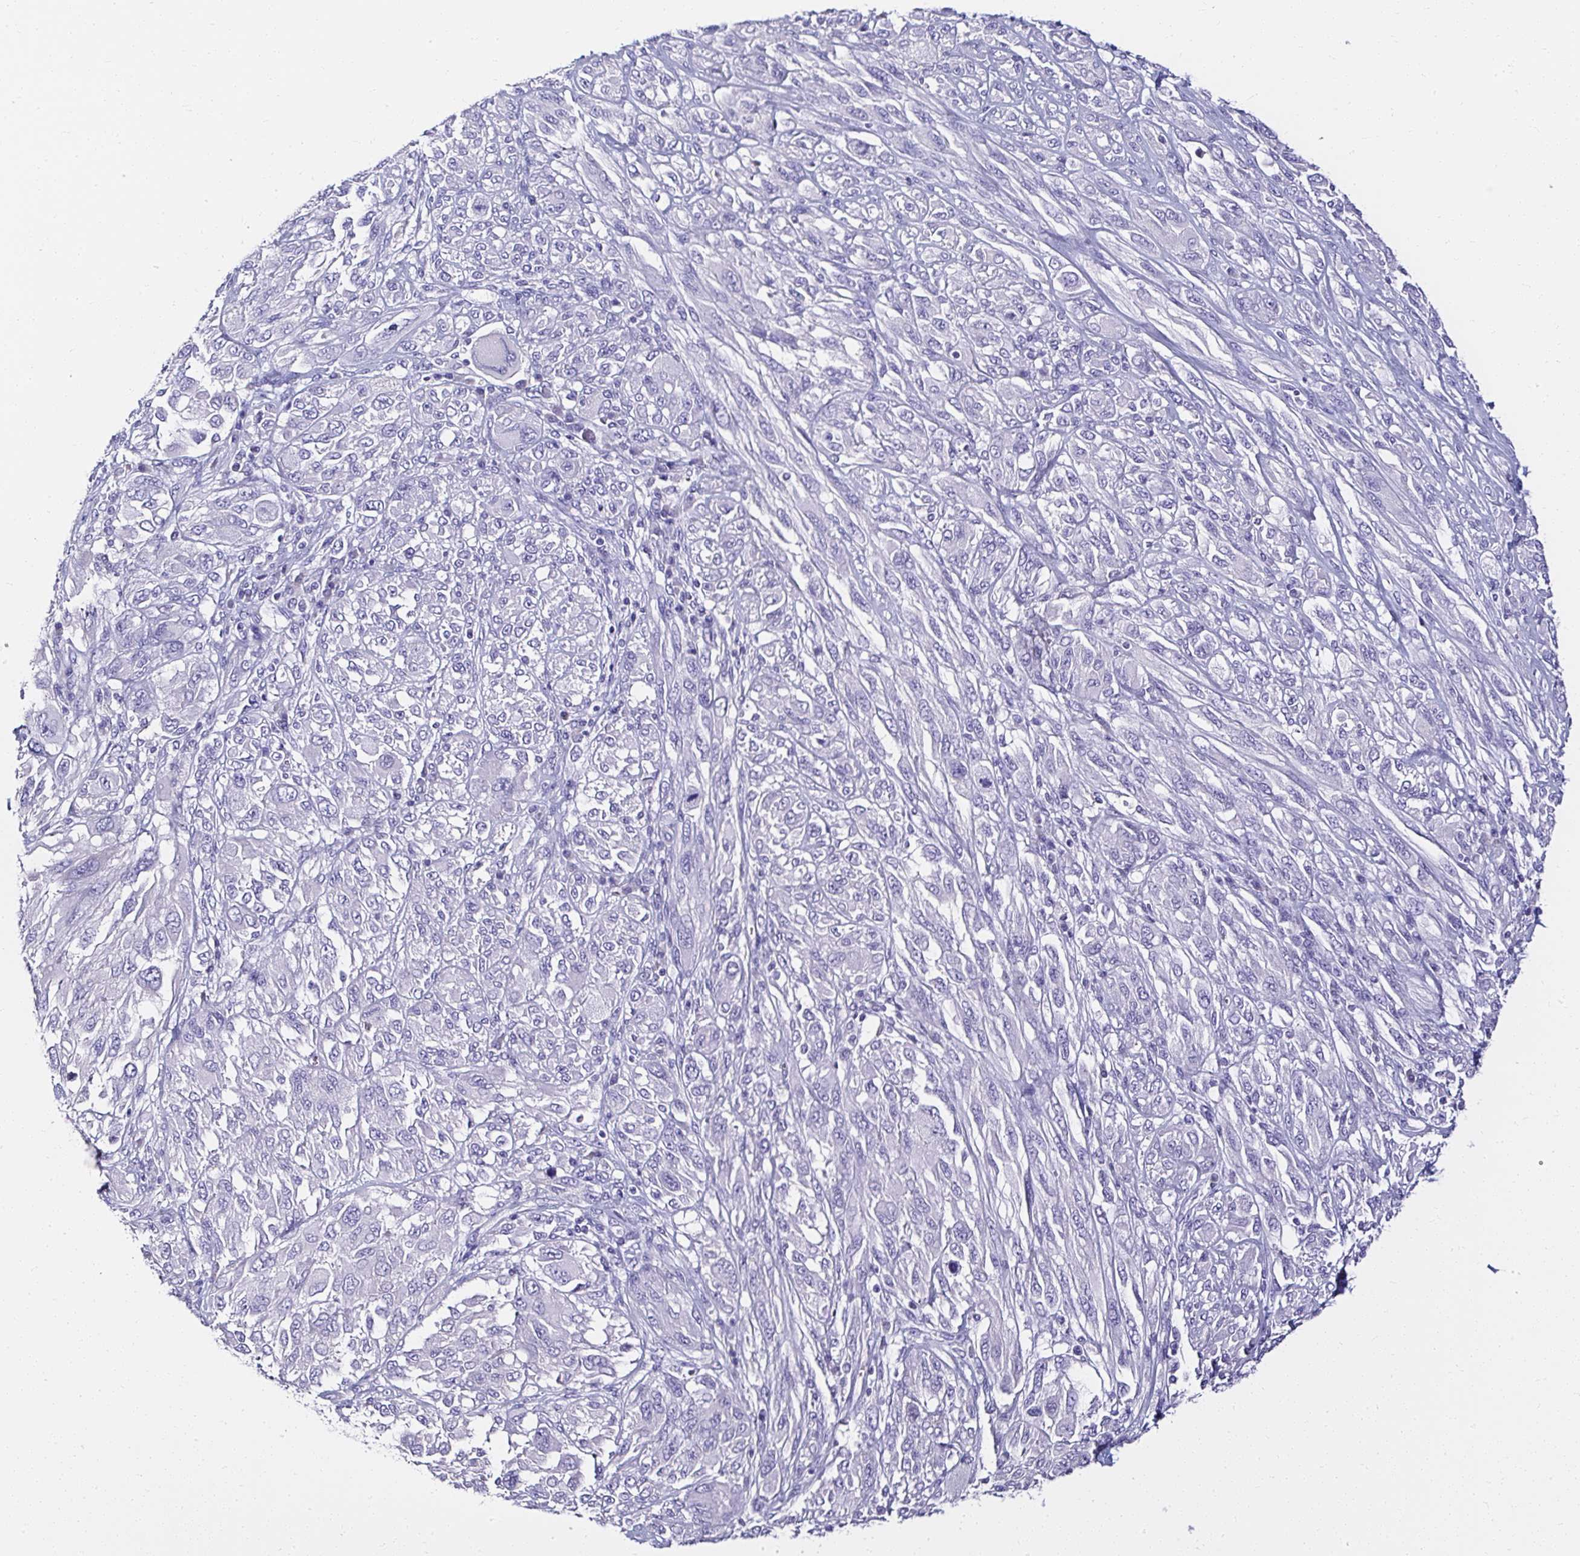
{"staining": {"intensity": "negative", "quantity": "none", "location": "none"}, "tissue": "melanoma", "cell_type": "Tumor cells", "image_type": "cancer", "snomed": [{"axis": "morphology", "description": "Malignant melanoma, NOS"}, {"axis": "topography", "description": "Skin"}], "caption": "A high-resolution micrograph shows immunohistochemistry staining of melanoma, which reveals no significant expression in tumor cells.", "gene": "ATP2A1", "patient": {"sex": "female", "age": 91}}